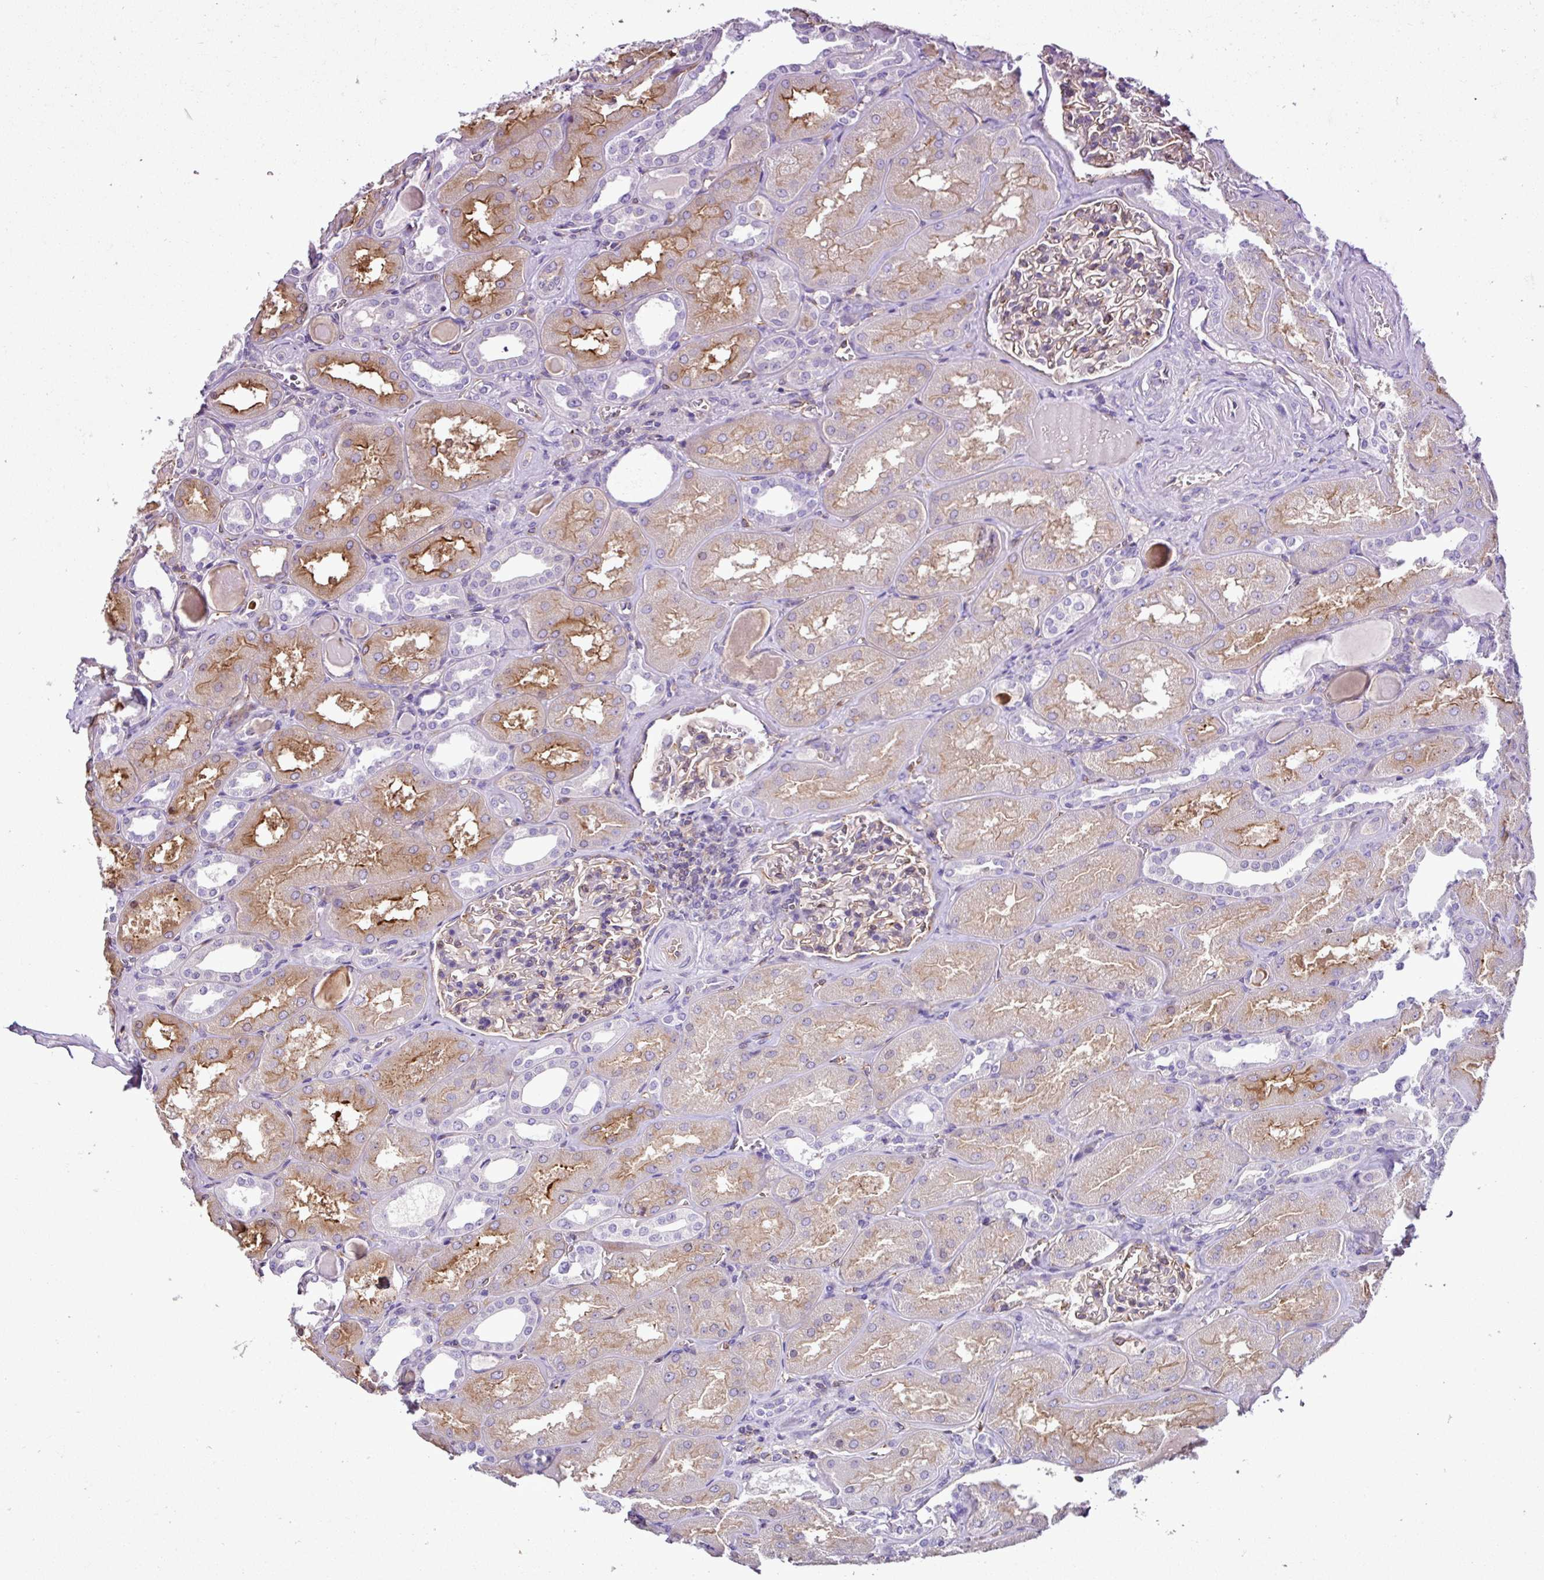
{"staining": {"intensity": "moderate", "quantity": "25%-75%", "location": "cytoplasmic/membranous"}, "tissue": "kidney", "cell_type": "Cells in glomeruli", "image_type": "normal", "snomed": [{"axis": "morphology", "description": "Normal tissue, NOS"}, {"axis": "topography", "description": "Kidney"}], "caption": "DAB (3,3'-diaminobenzidine) immunohistochemical staining of normal kidney shows moderate cytoplasmic/membranous protein positivity in about 25%-75% of cells in glomeruli. The staining was performed using DAB, with brown indicating positive protein expression. Nuclei are stained blue with hematoxylin.", "gene": "EME2", "patient": {"sex": "male", "age": 61}}